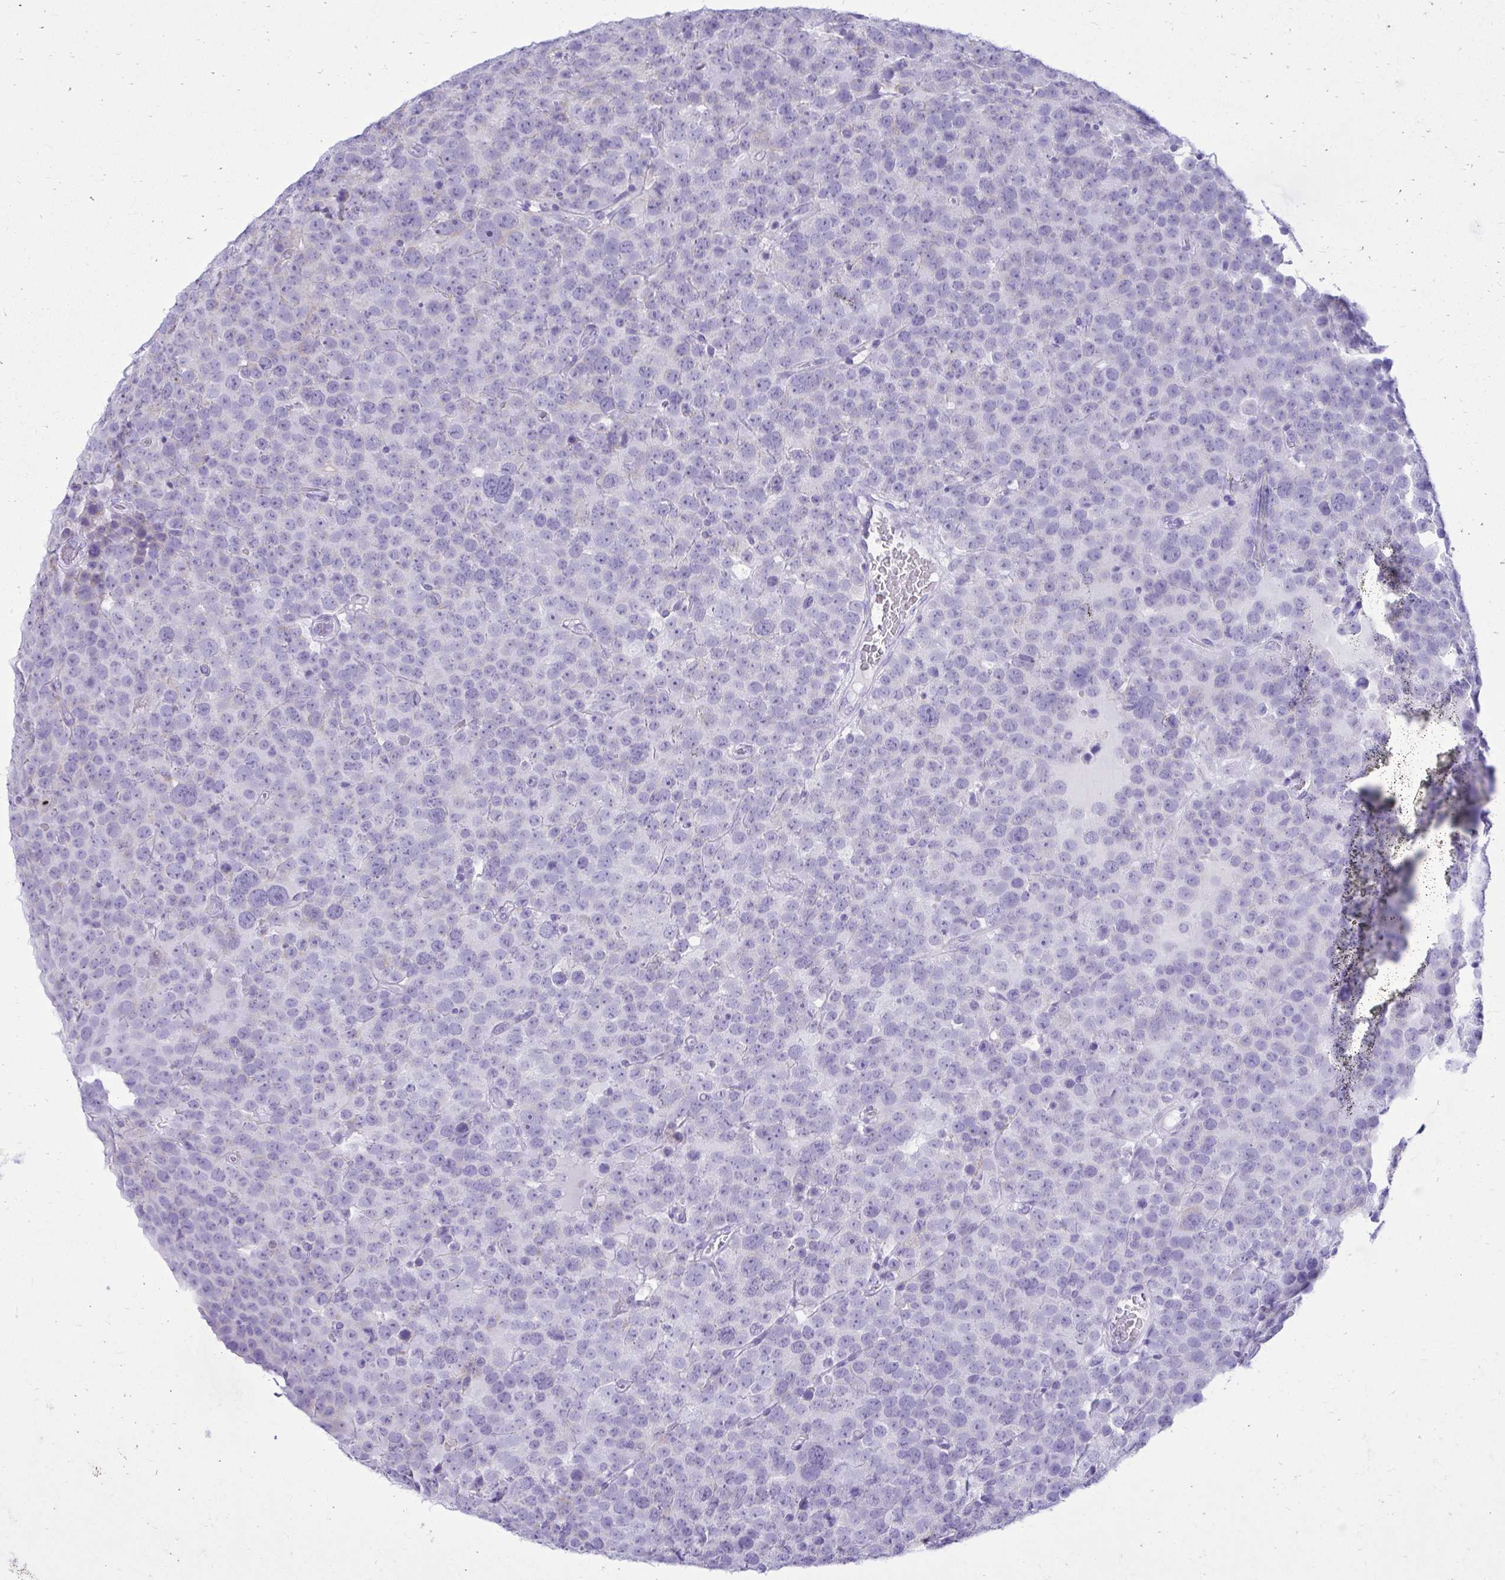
{"staining": {"intensity": "negative", "quantity": "none", "location": "none"}, "tissue": "testis cancer", "cell_type": "Tumor cells", "image_type": "cancer", "snomed": [{"axis": "morphology", "description": "Seminoma, NOS"}, {"axis": "topography", "description": "Testis"}], "caption": "Immunohistochemistry (IHC) of human testis seminoma reveals no staining in tumor cells. (DAB immunohistochemistry (IHC) with hematoxylin counter stain).", "gene": "RALYL", "patient": {"sex": "male", "age": 71}}